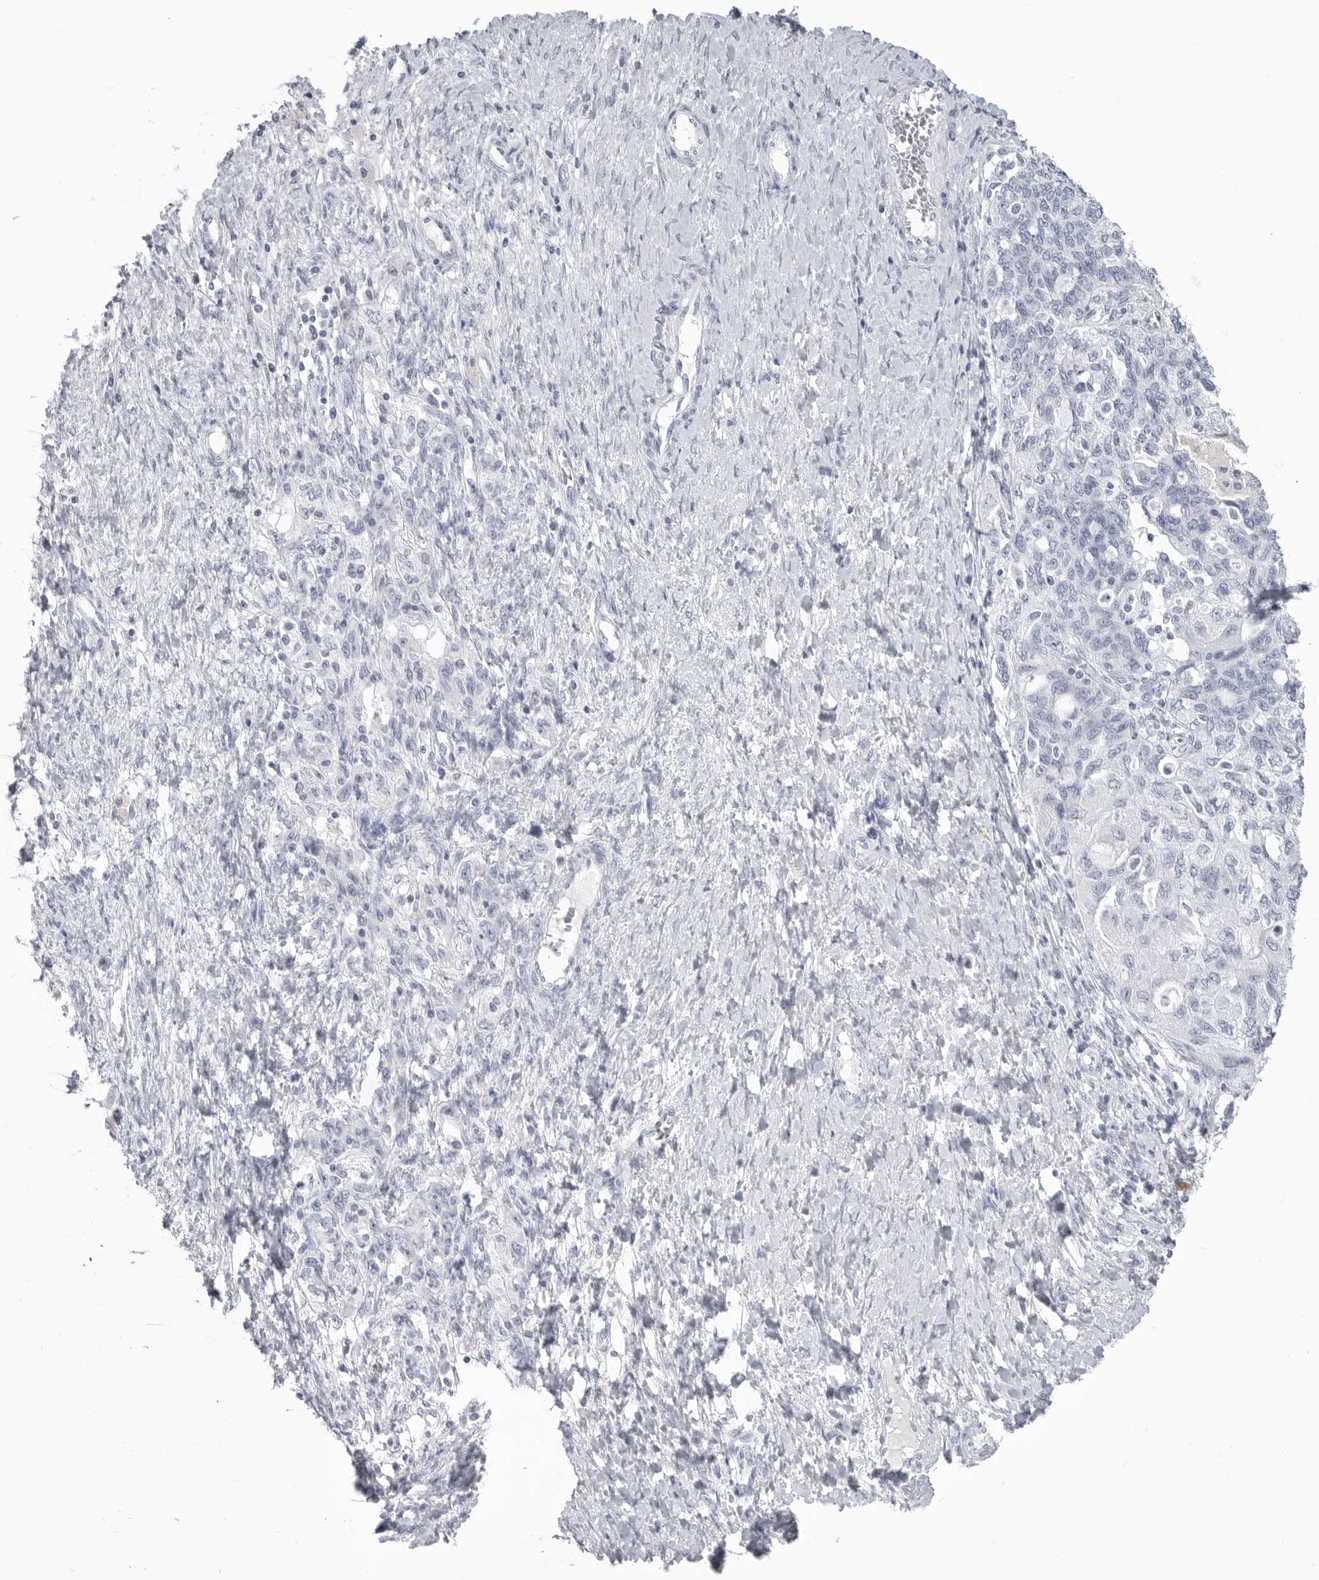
{"staining": {"intensity": "negative", "quantity": "none", "location": "none"}, "tissue": "ovarian cancer", "cell_type": "Tumor cells", "image_type": "cancer", "snomed": [{"axis": "morphology", "description": "Carcinoma, NOS"}, {"axis": "morphology", "description": "Cystadenocarcinoma, serous, NOS"}, {"axis": "topography", "description": "Ovary"}], "caption": "DAB (3,3'-diaminobenzidine) immunohistochemical staining of ovarian carcinoma displays no significant positivity in tumor cells.", "gene": "LY6D", "patient": {"sex": "female", "age": 69}}